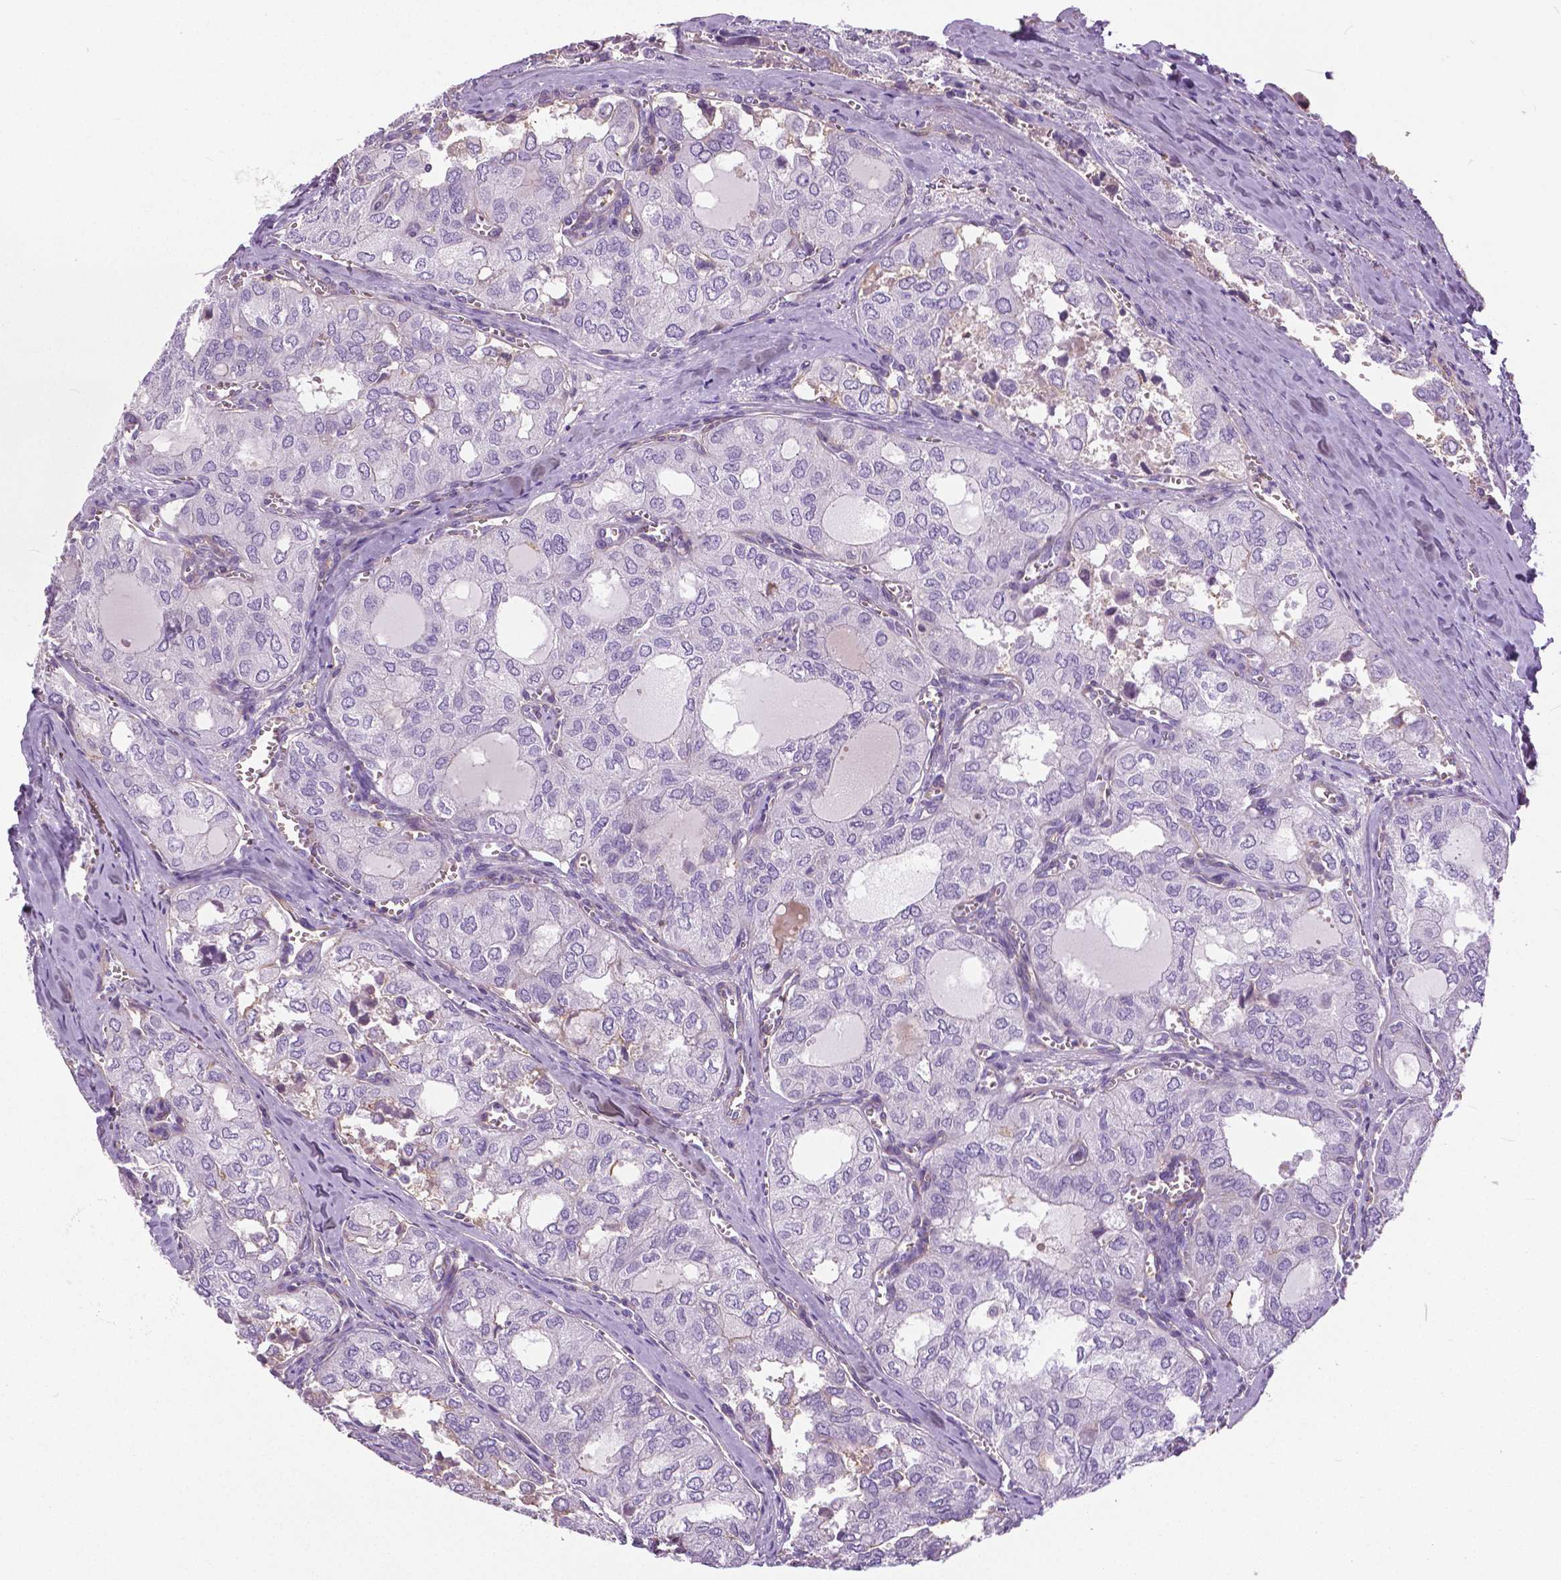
{"staining": {"intensity": "negative", "quantity": "none", "location": "none"}, "tissue": "thyroid cancer", "cell_type": "Tumor cells", "image_type": "cancer", "snomed": [{"axis": "morphology", "description": "Follicular adenoma carcinoma, NOS"}, {"axis": "topography", "description": "Thyroid gland"}], "caption": "Tumor cells are negative for protein expression in human follicular adenoma carcinoma (thyroid).", "gene": "ANXA13", "patient": {"sex": "male", "age": 75}}